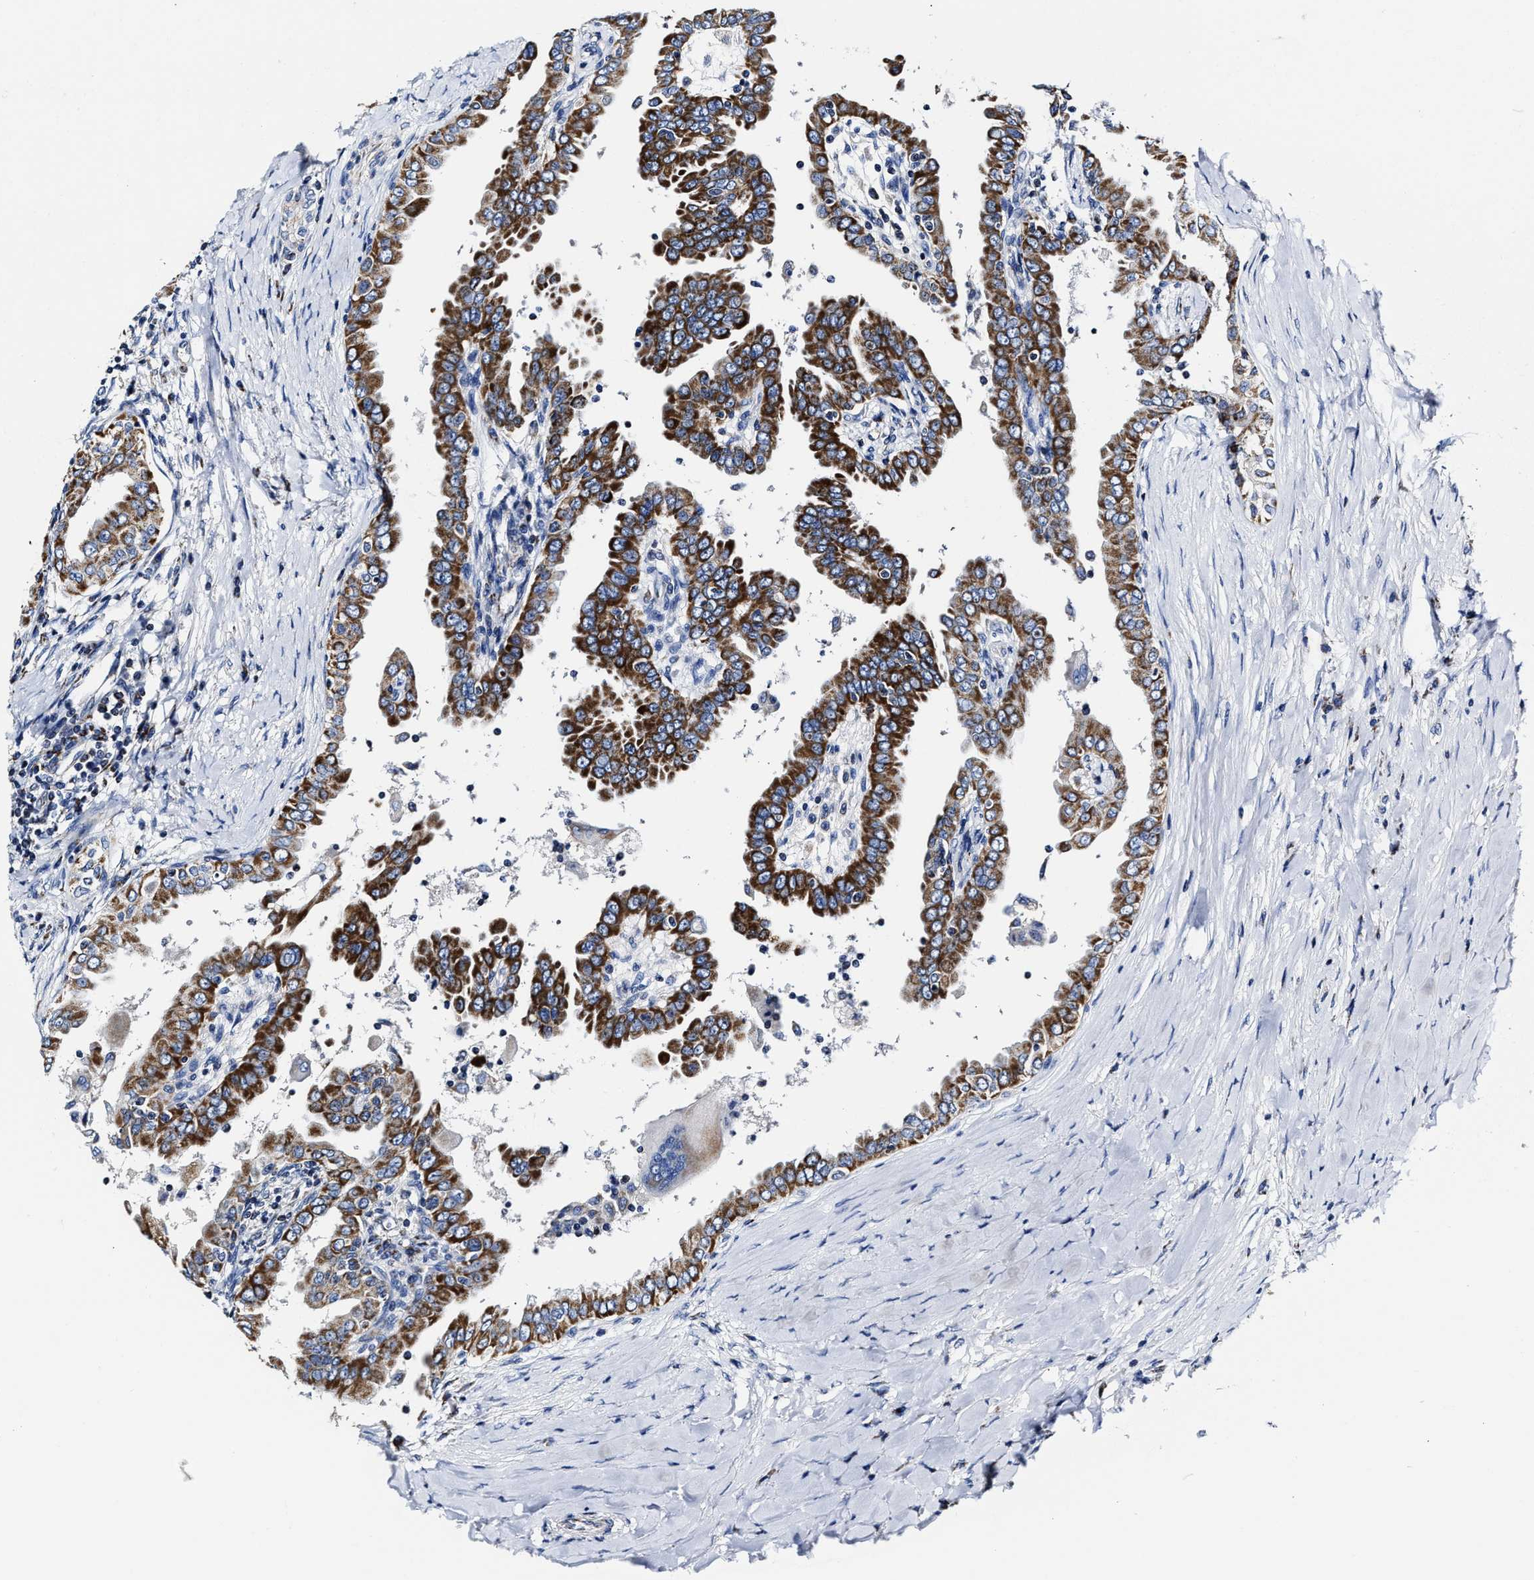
{"staining": {"intensity": "strong", "quantity": ">75%", "location": "cytoplasmic/membranous"}, "tissue": "thyroid cancer", "cell_type": "Tumor cells", "image_type": "cancer", "snomed": [{"axis": "morphology", "description": "Papillary adenocarcinoma, NOS"}, {"axis": "topography", "description": "Thyroid gland"}], "caption": "An immunohistochemistry image of neoplastic tissue is shown. Protein staining in brown labels strong cytoplasmic/membranous positivity in papillary adenocarcinoma (thyroid) within tumor cells. (DAB (3,3'-diaminobenzidine) IHC, brown staining for protein, blue staining for nuclei).", "gene": "HINT2", "patient": {"sex": "male", "age": 33}}